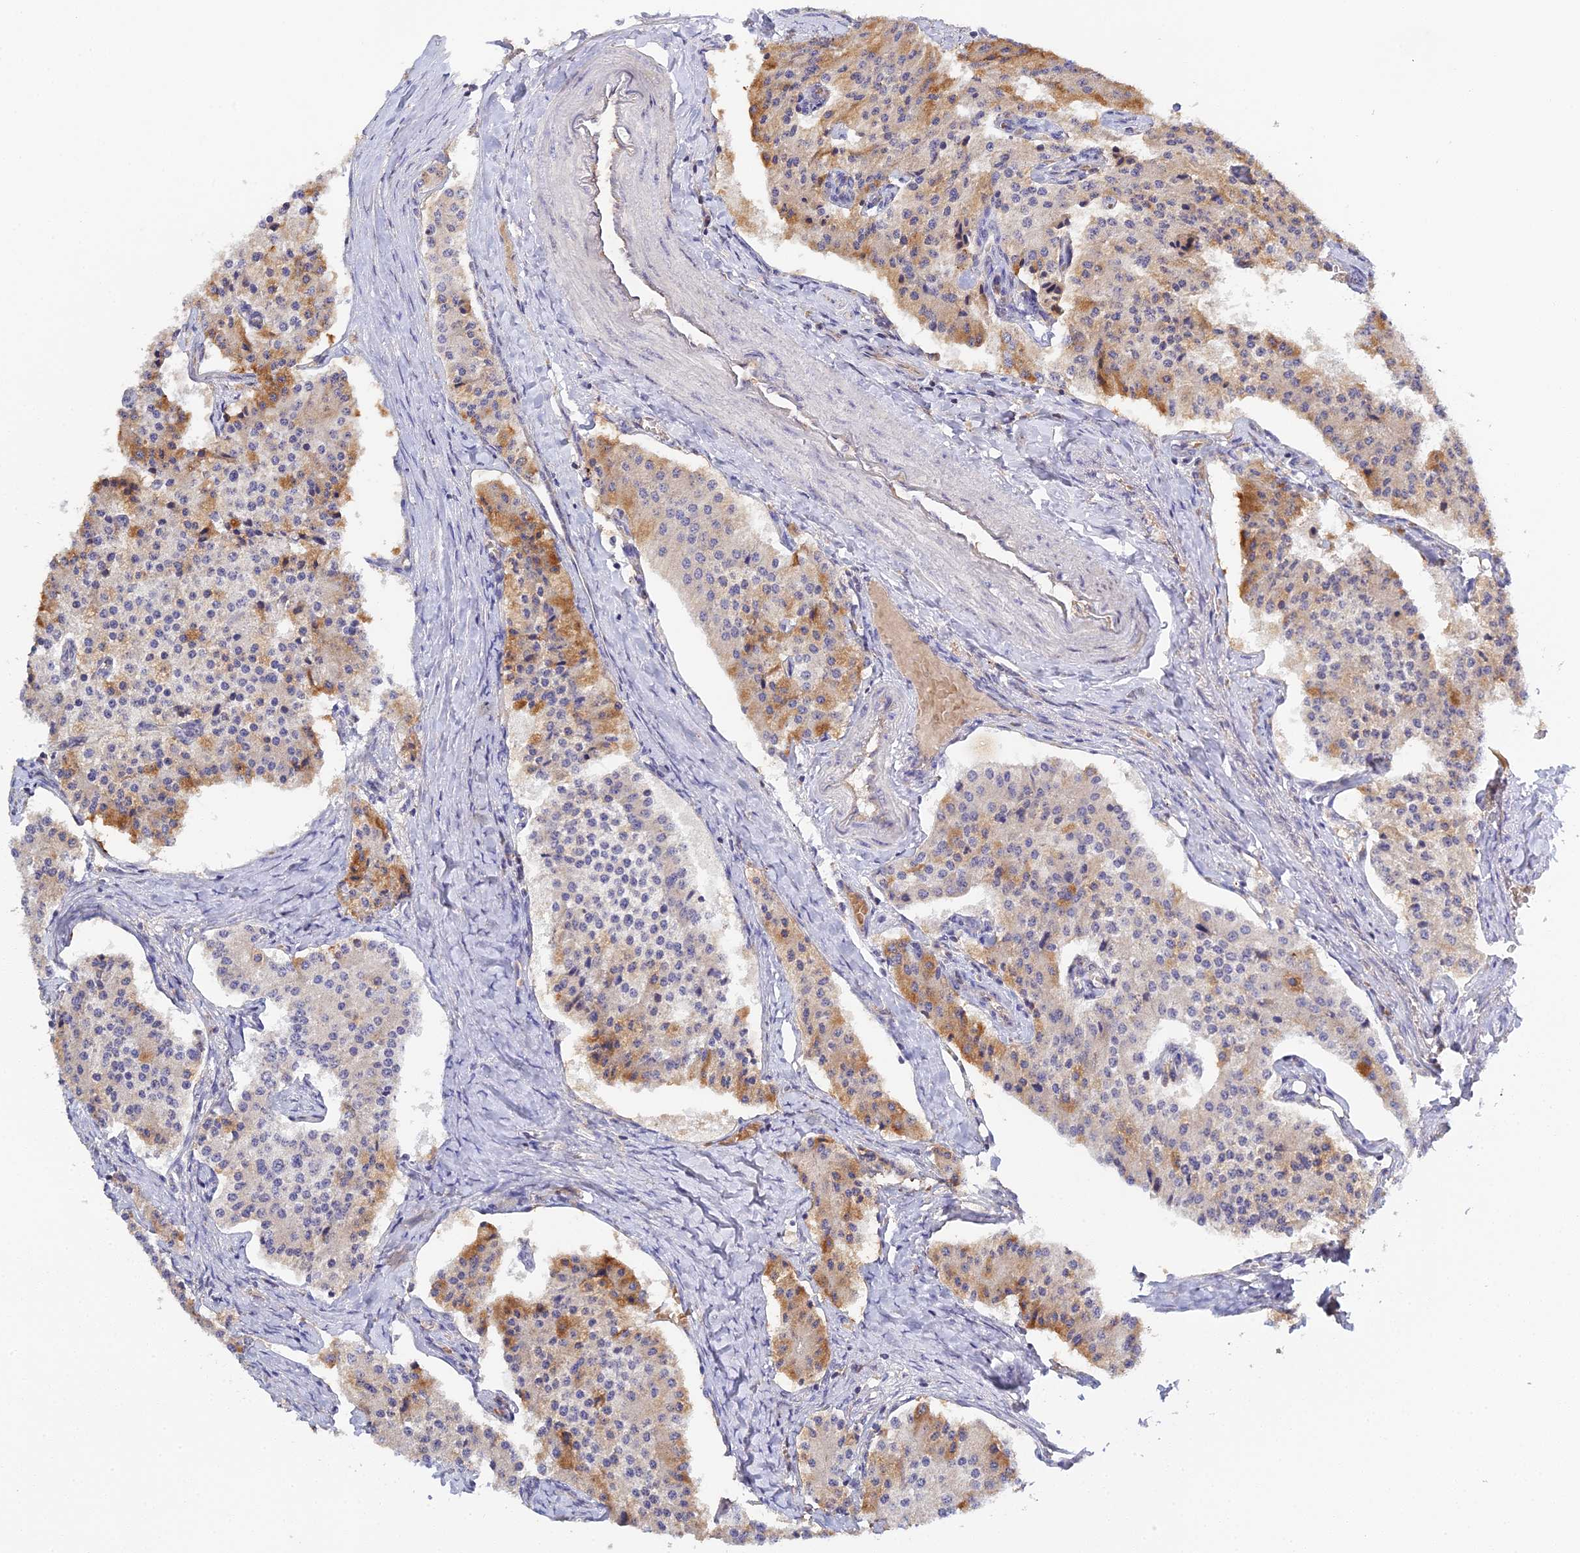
{"staining": {"intensity": "moderate", "quantity": "<25%", "location": "cytoplasmic/membranous"}, "tissue": "carcinoid", "cell_type": "Tumor cells", "image_type": "cancer", "snomed": [{"axis": "morphology", "description": "Carcinoid, malignant, NOS"}, {"axis": "topography", "description": "Colon"}], "caption": "This histopathology image reveals immunohistochemistry staining of human carcinoid (malignant), with low moderate cytoplasmic/membranous positivity in about <25% of tumor cells.", "gene": "TPRX1", "patient": {"sex": "female", "age": 52}}